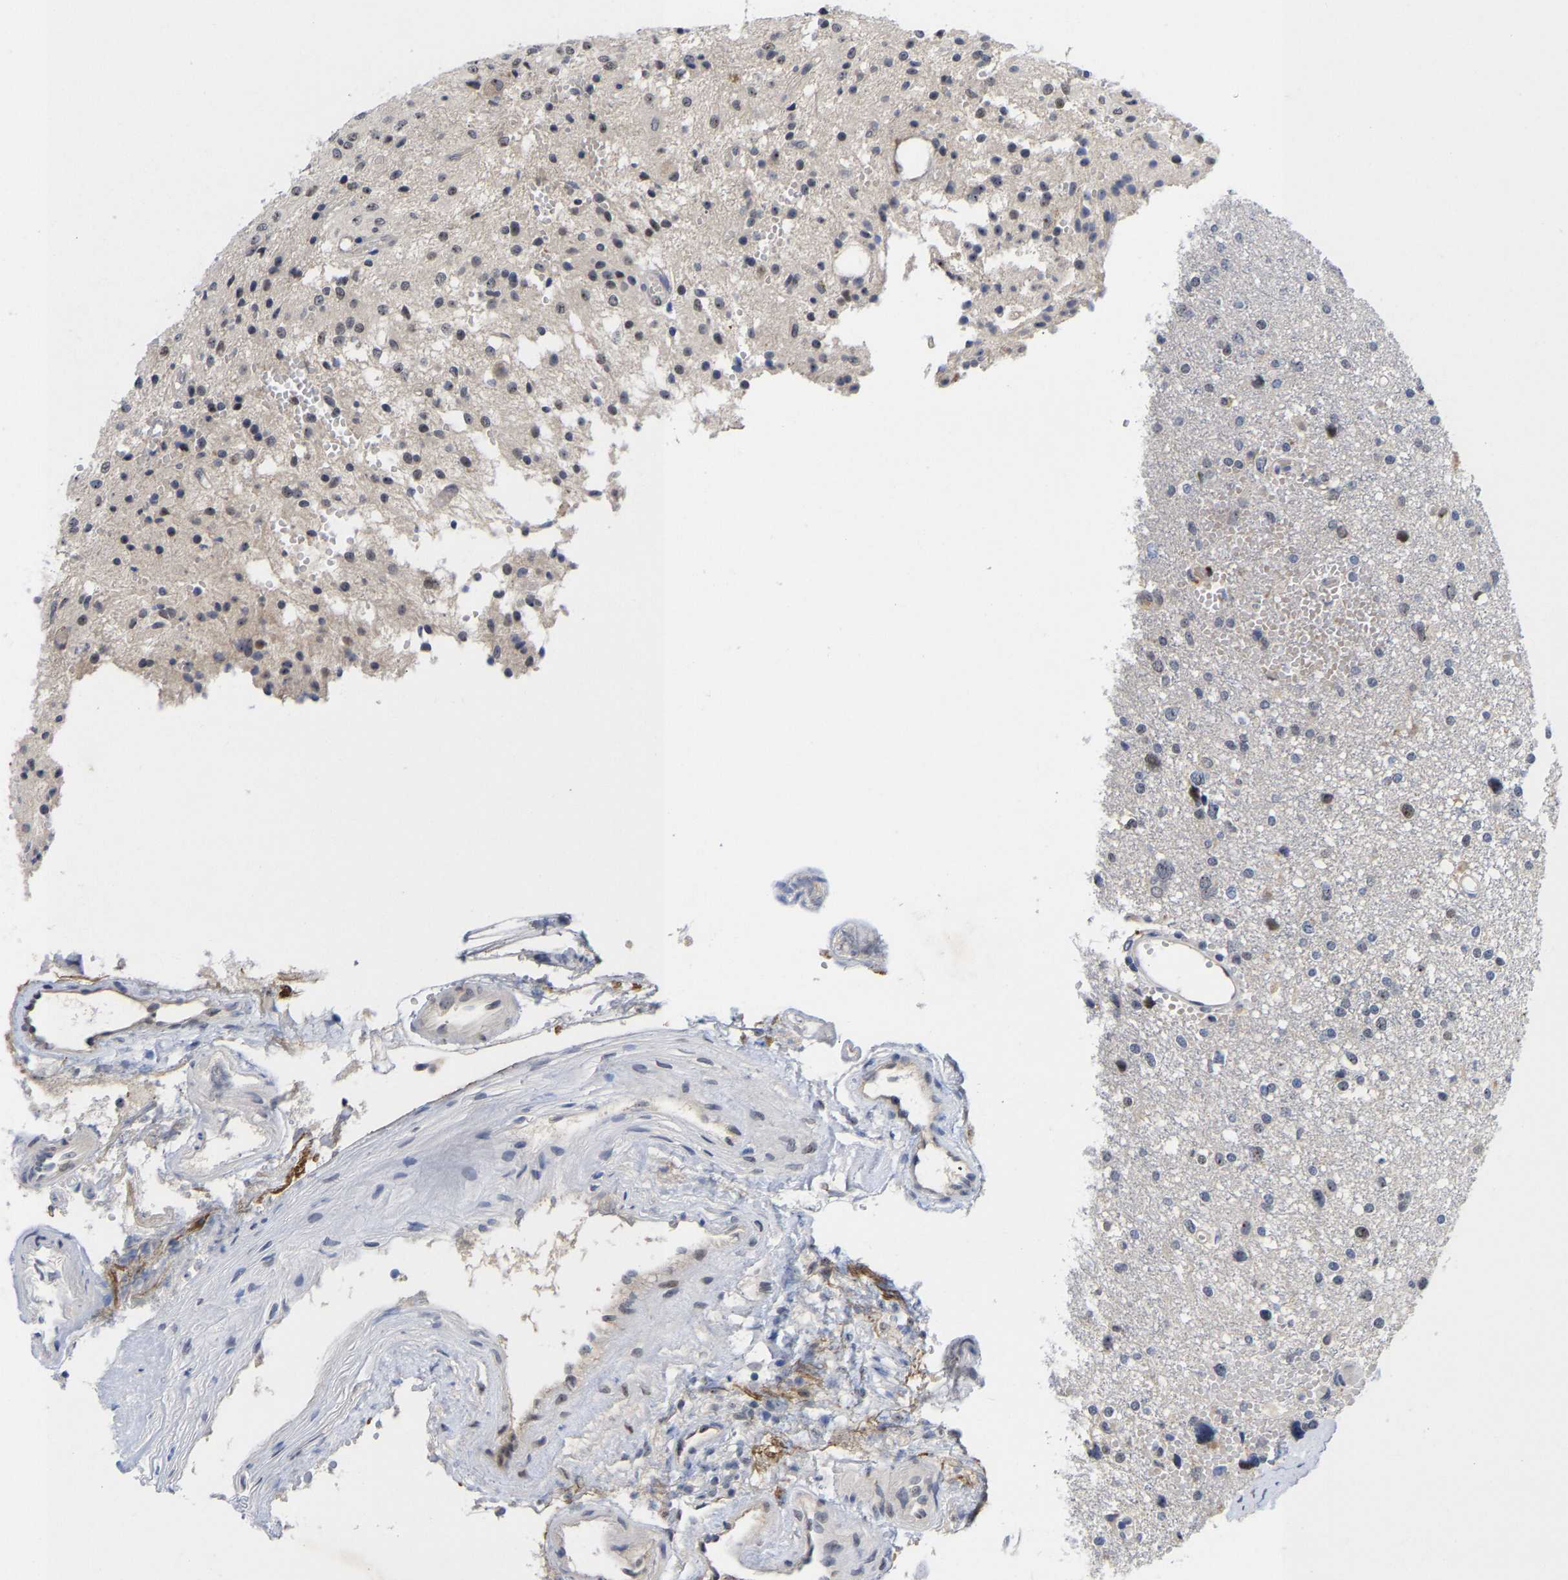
{"staining": {"intensity": "weak", "quantity": "<25%", "location": "nuclear"}, "tissue": "glioma", "cell_type": "Tumor cells", "image_type": "cancer", "snomed": [{"axis": "morphology", "description": "Glioma, malignant, High grade"}, {"axis": "topography", "description": "Brain"}], "caption": "This is a histopathology image of immunohistochemistry (IHC) staining of high-grade glioma (malignant), which shows no staining in tumor cells. Brightfield microscopy of immunohistochemistry (IHC) stained with DAB (brown) and hematoxylin (blue), captured at high magnification.", "gene": "NLE1", "patient": {"sex": "female", "age": 59}}